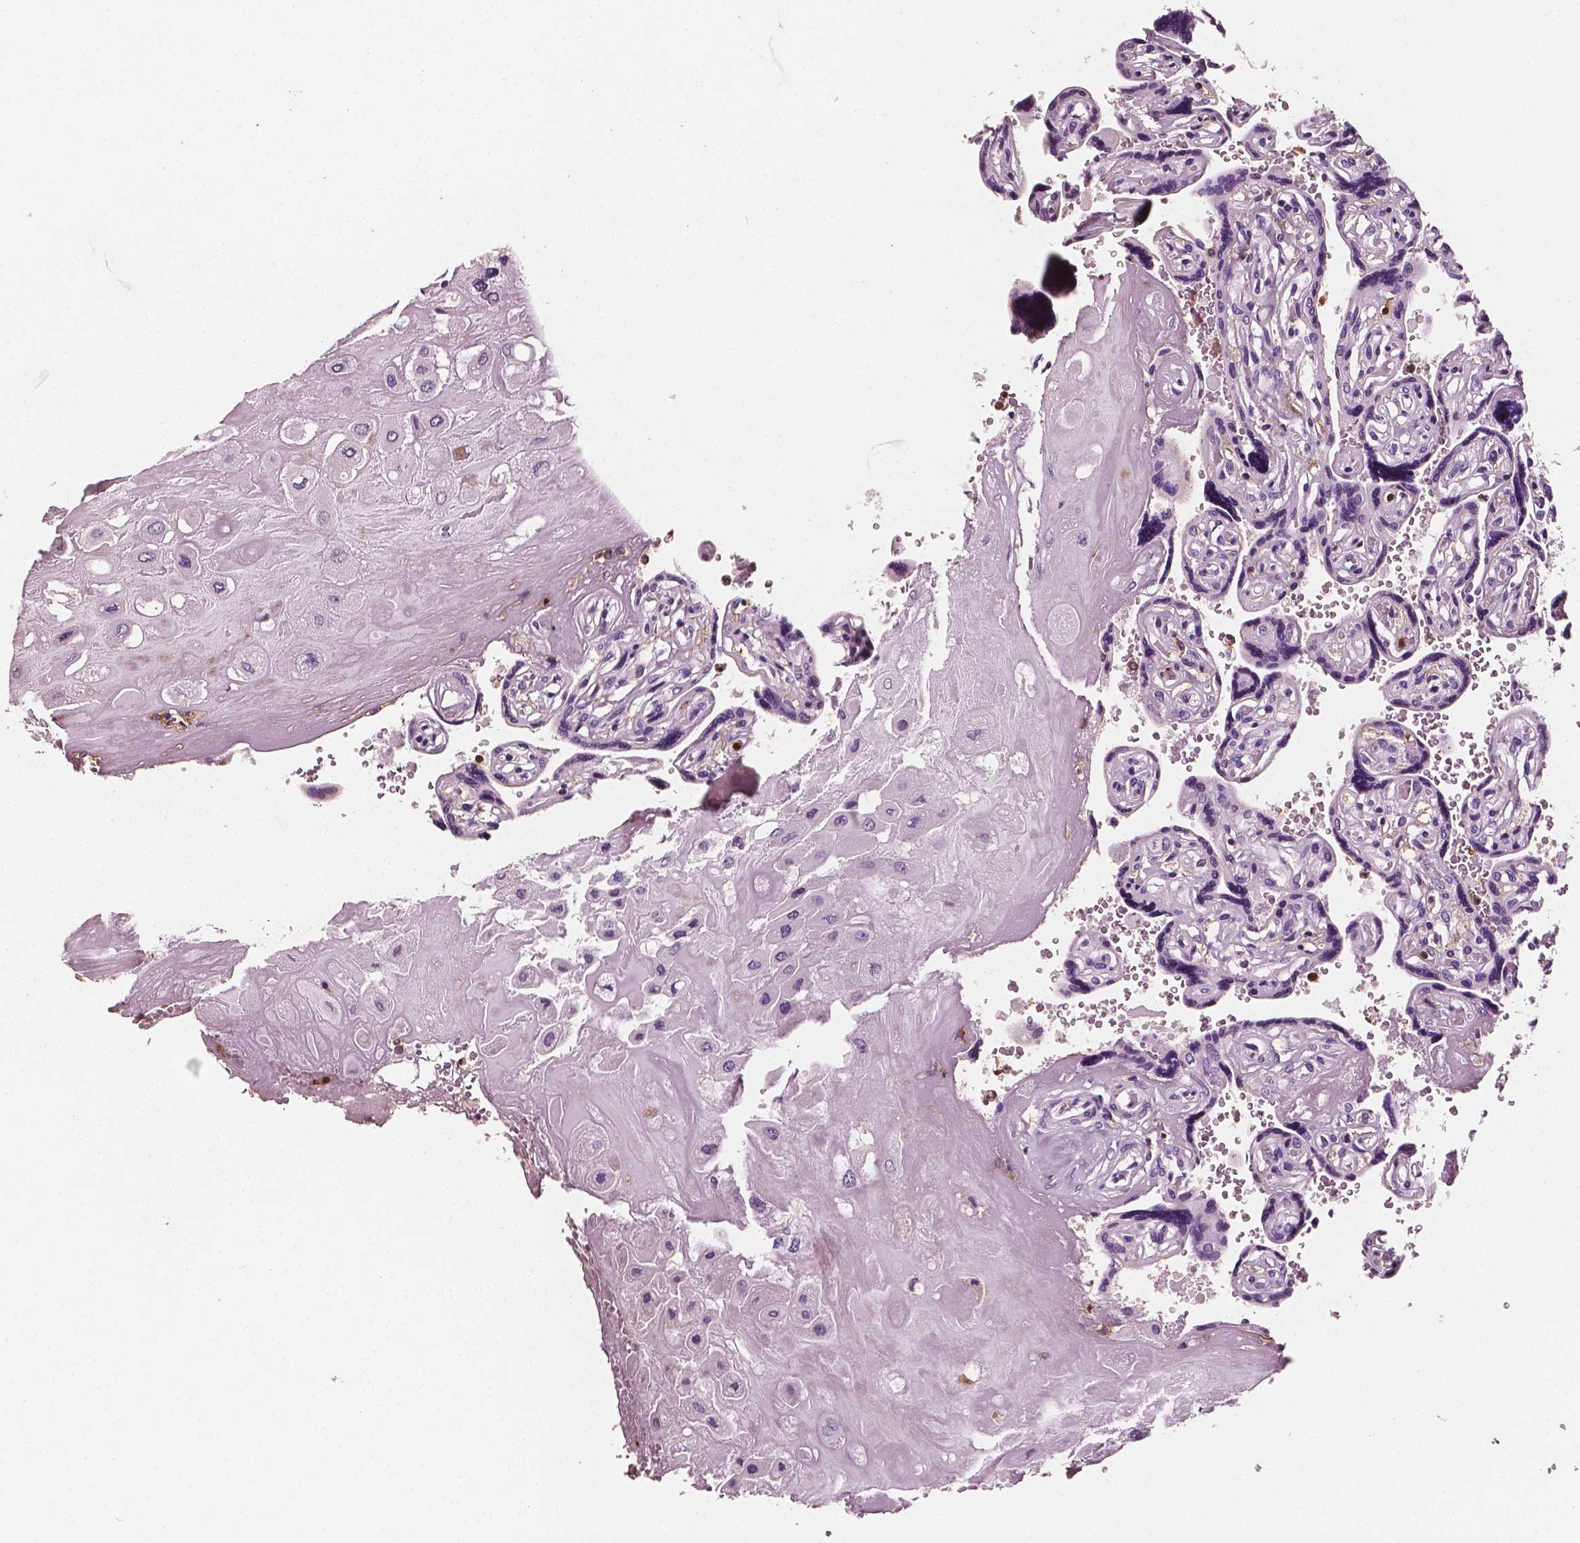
{"staining": {"intensity": "negative", "quantity": "none", "location": "none"}, "tissue": "placenta", "cell_type": "Decidual cells", "image_type": "normal", "snomed": [{"axis": "morphology", "description": "Normal tissue, NOS"}, {"axis": "topography", "description": "Placenta"}], "caption": "This is an IHC histopathology image of normal placenta. There is no staining in decidual cells.", "gene": "PTPRC", "patient": {"sex": "female", "age": 32}}